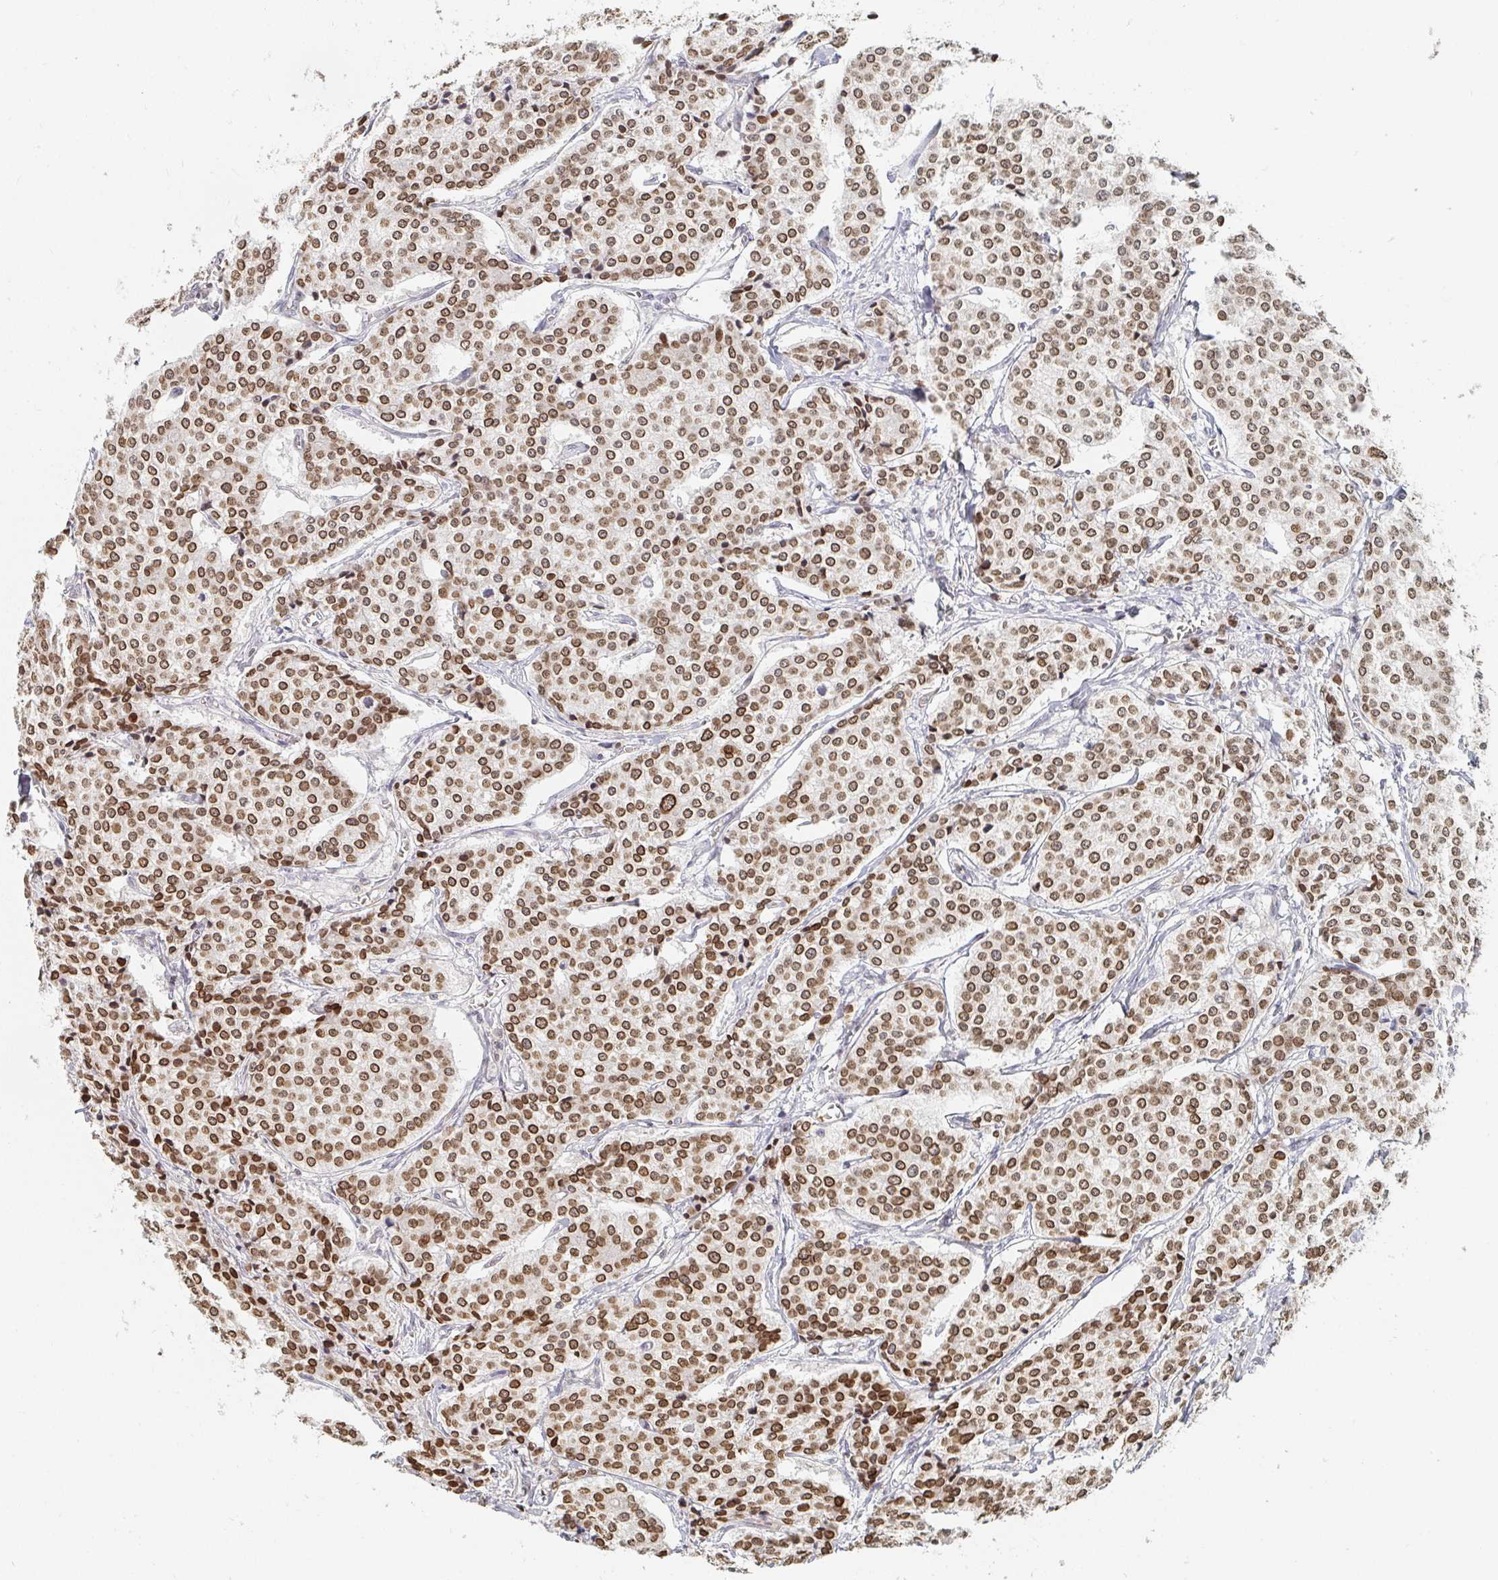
{"staining": {"intensity": "moderate", "quantity": ">75%", "location": "nuclear"}, "tissue": "carcinoid", "cell_type": "Tumor cells", "image_type": "cancer", "snomed": [{"axis": "morphology", "description": "Carcinoid, malignant, NOS"}, {"axis": "topography", "description": "Small intestine"}], "caption": "The image displays a brown stain indicating the presence of a protein in the nuclear of tumor cells in malignant carcinoid. Nuclei are stained in blue.", "gene": "CHD2", "patient": {"sex": "female", "age": 64}}